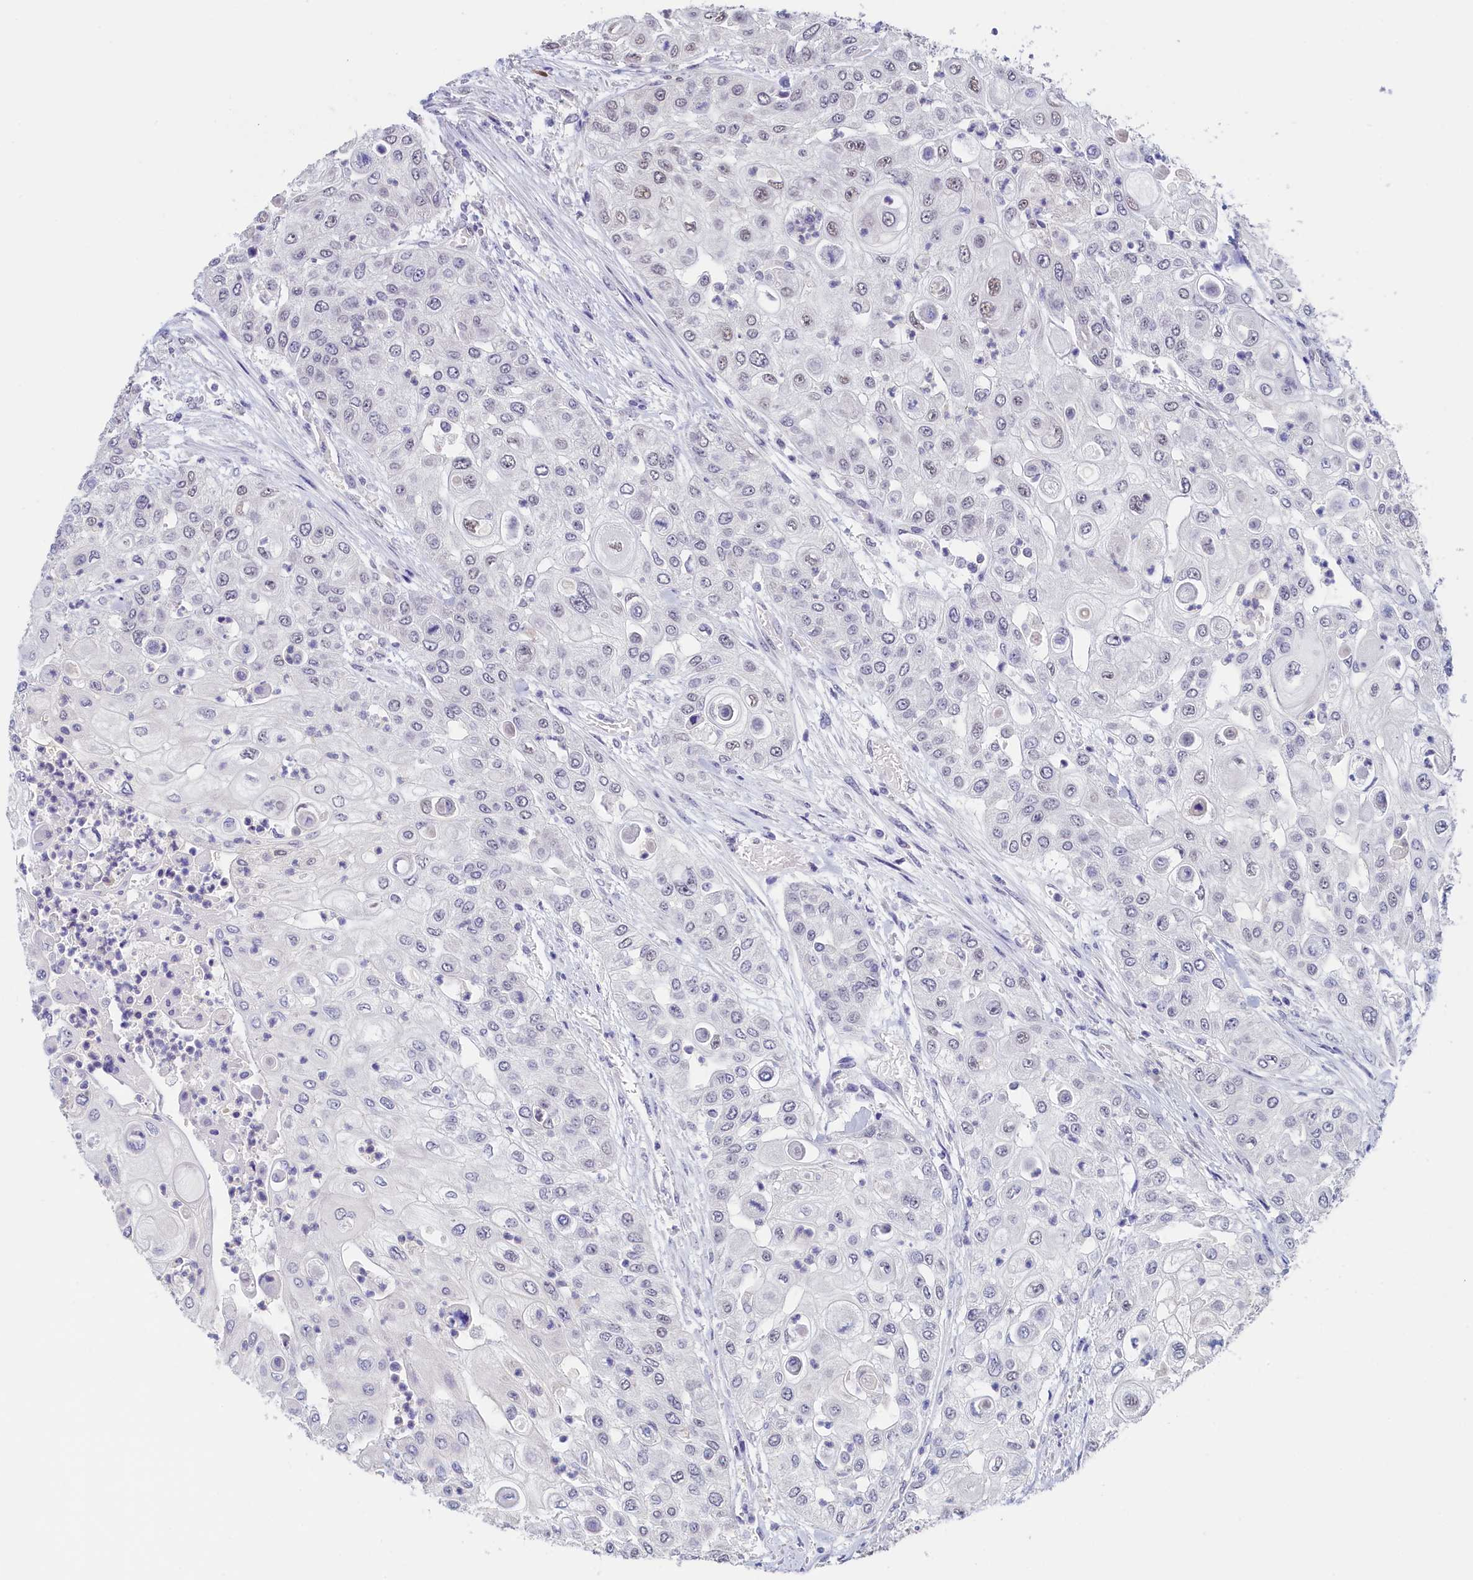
{"staining": {"intensity": "weak", "quantity": "<25%", "location": "nuclear"}, "tissue": "urothelial cancer", "cell_type": "Tumor cells", "image_type": "cancer", "snomed": [{"axis": "morphology", "description": "Urothelial carcinoma, High grade"}, {"axis": "topography", "description": "Urinary bladder"}], "caption": "Immunohistochemical staining of human urothelial cancer shows no significant expression in tumor cells.", "gene": "MOSPD3", "patient": {"sex": "female", "age": 79}}